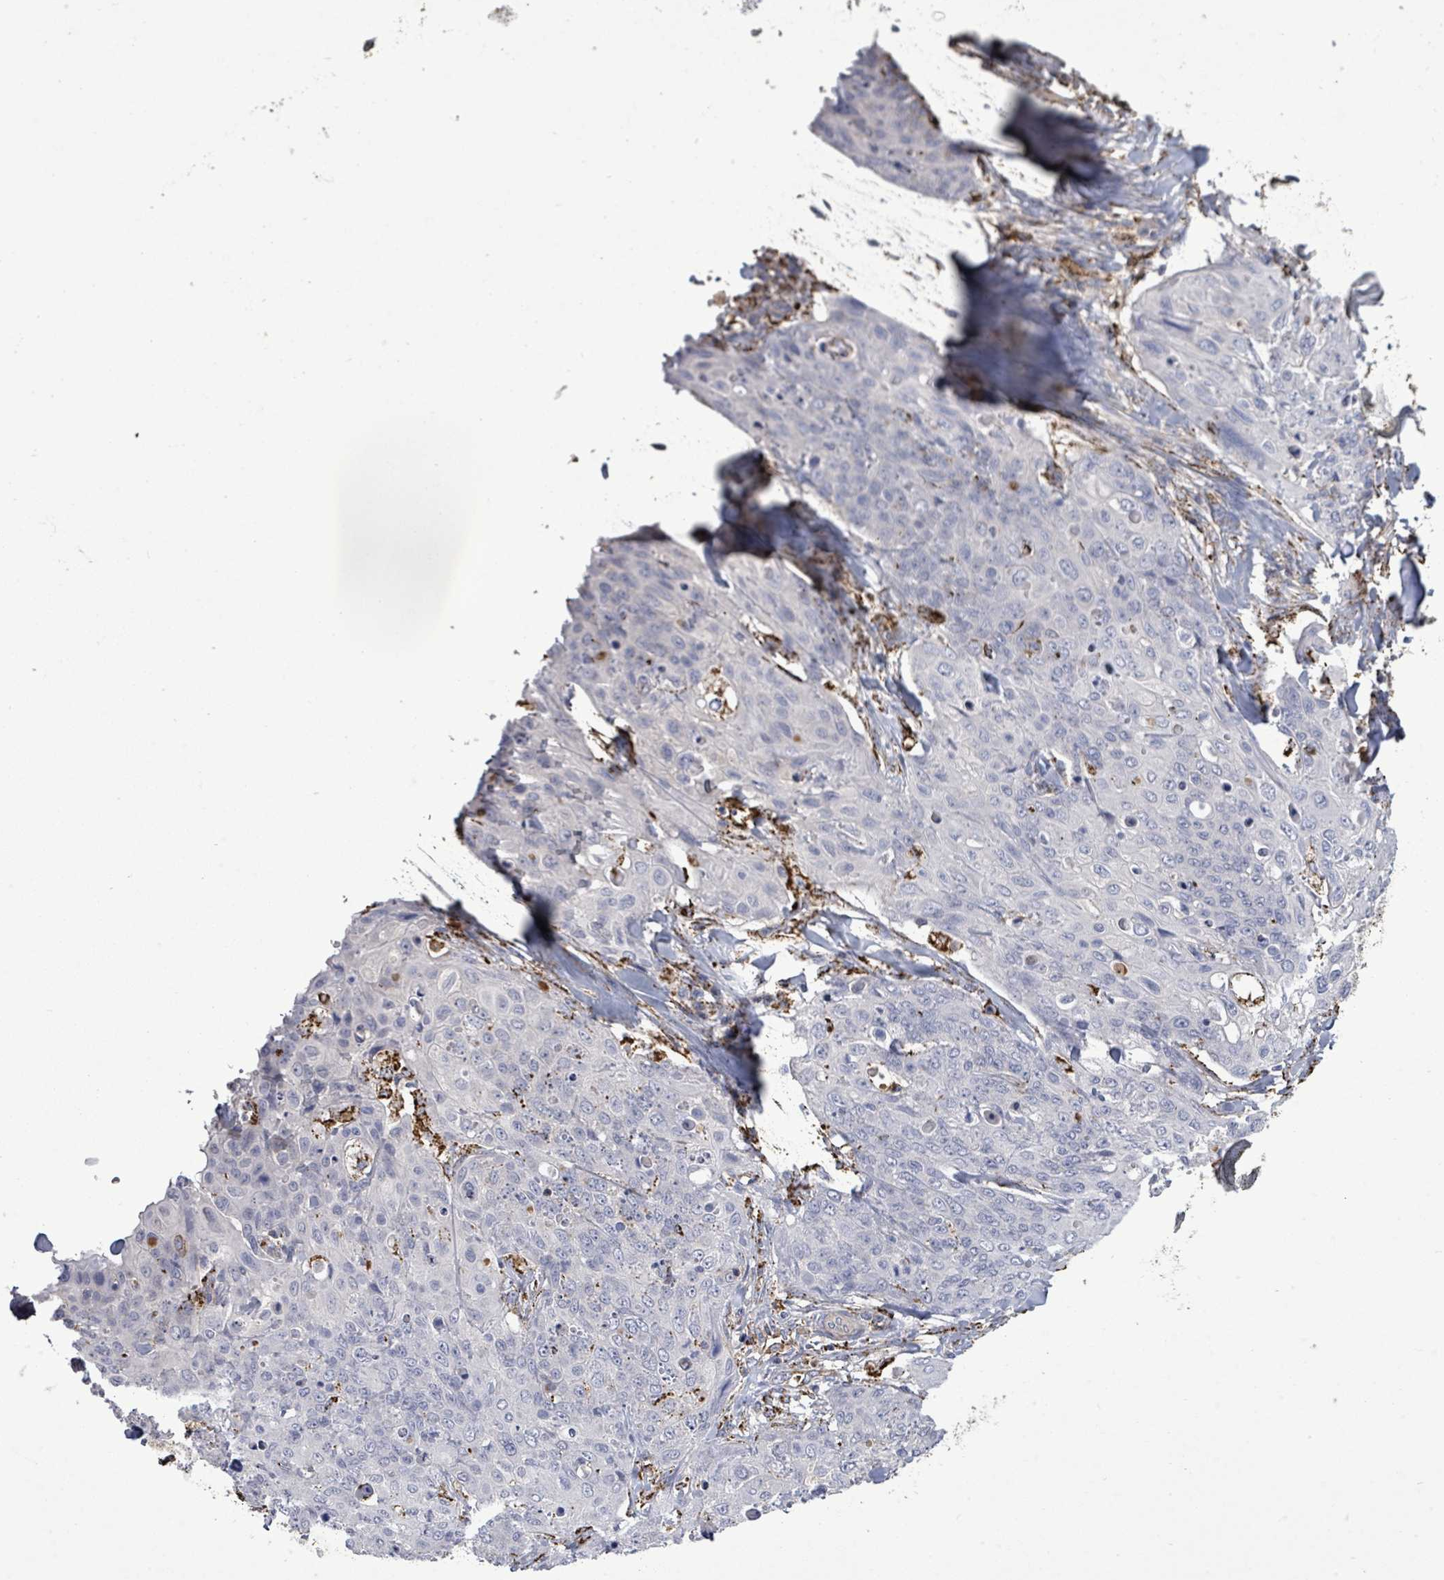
{"staining": {"intensity": "negative", "quantity": "none", "location": "none"}, "tissue": "skin cancer", "cell_type": "Tumor cells", "image_type": "cancer", "snomed": [{"axis": "morphology", "description": "Squamous cell carcinoma, NOS"}, {"axis": "topography", "description": "Skin"}, {"axis": "topography", "description": "Vulva"}], "caption": "An immunohistochemistry (IHC) image of skin cancer (squamous cell carcinoma) is shown. There is no staining in tumor cells of skin cancer (squamous cell carcinoma).", "gene": "MTMR12", "patient": {"sex": "female", "age": 85}}